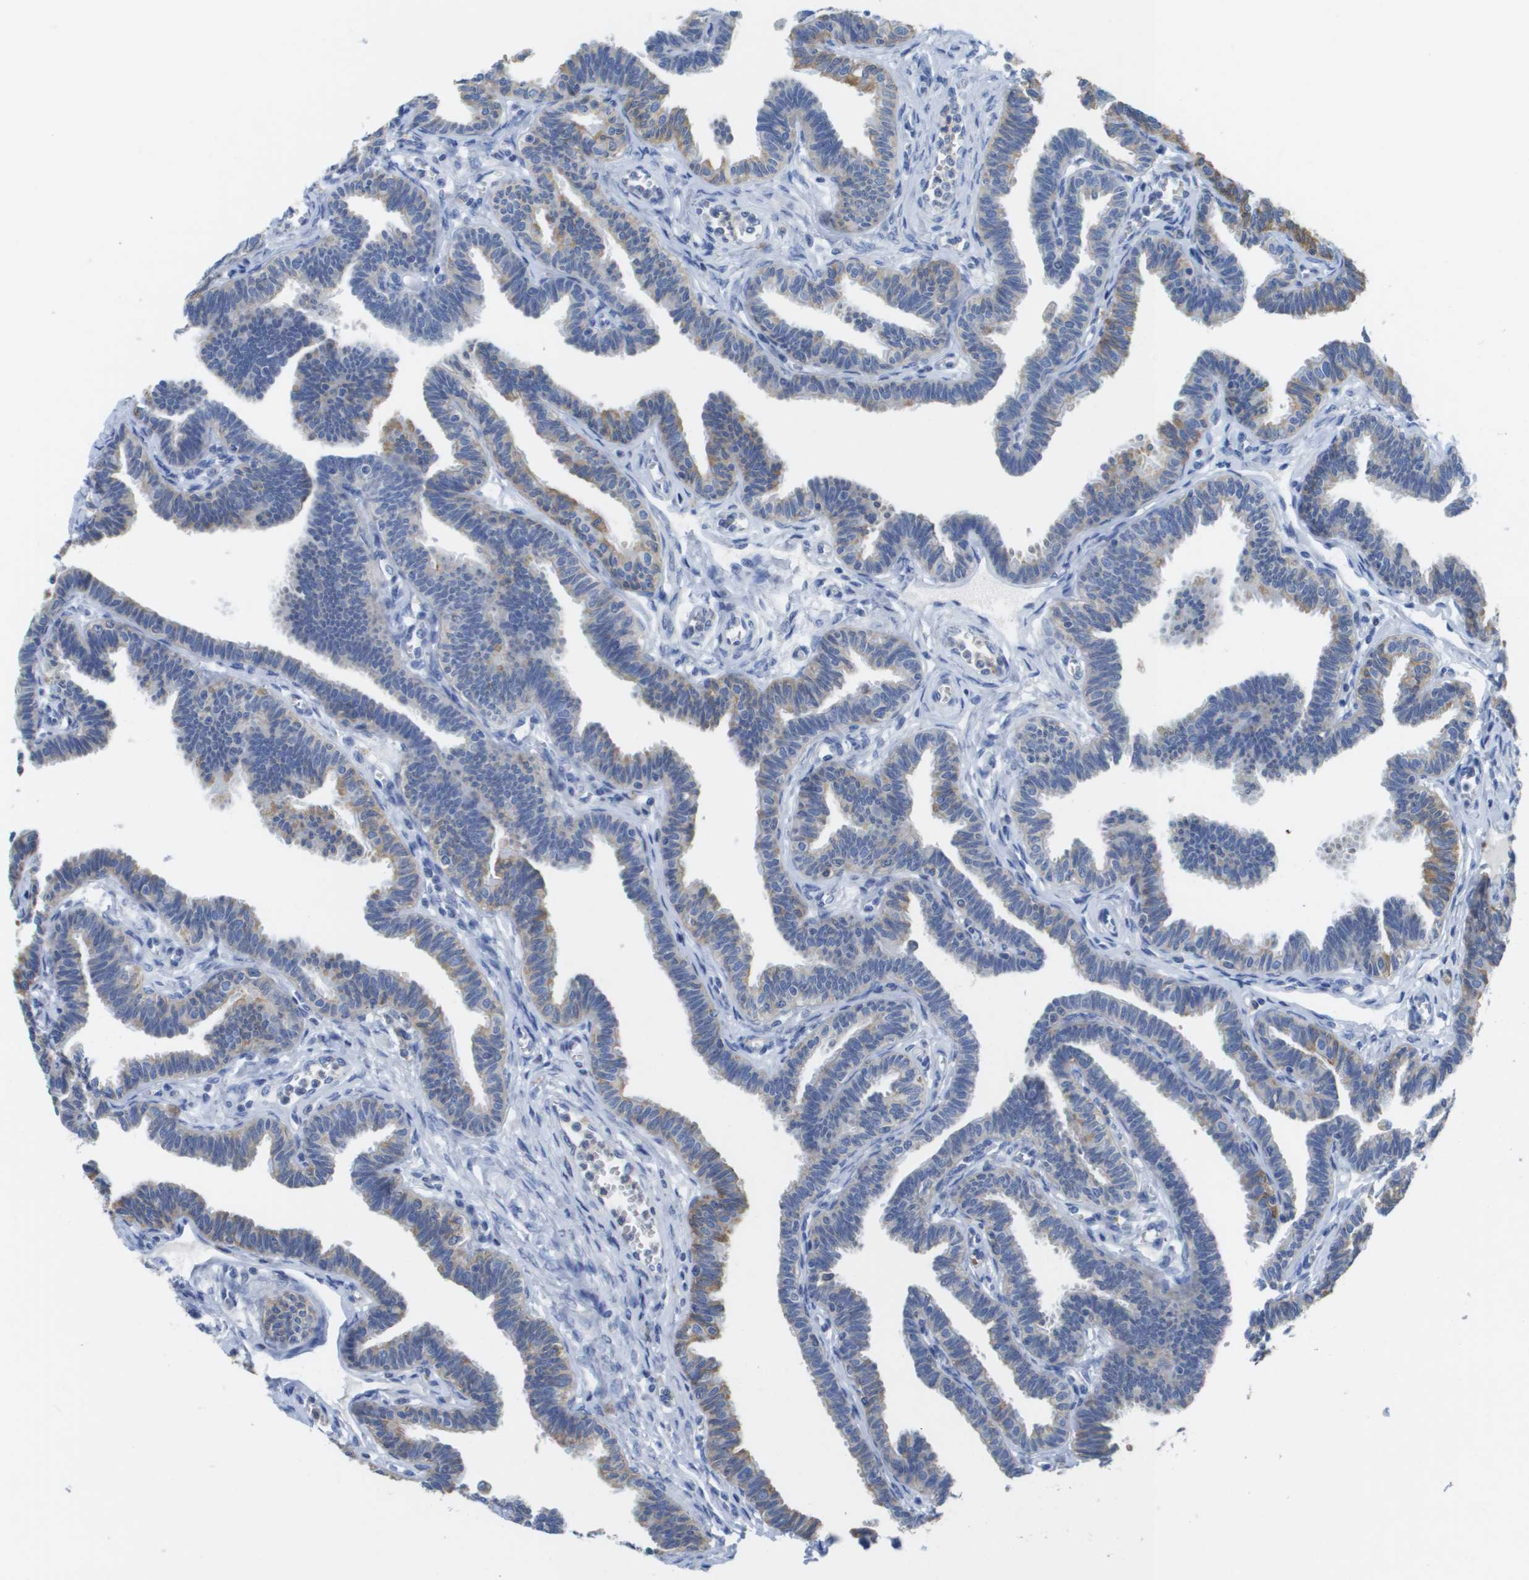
{"staining": {"intensity": "weak", "quantity": "25%-75%", "location": "cytoplasmic/membranous"}, "tissue": "fallopian tube", "cell_type": "Glandular cells", "image_type": "normal", "snomed": [{"axis": "morphology", "description": "Normal tissue, NOS"}, {"axis": "topography", "description": "Fallopian tube"}, {"axis": "topography", "description": "Ovary"}], "caption": "Fallopian tube stained with a brown dye shows weak cytoplasmic/membranous positive staining in approximately 25%-75% of glandular cells.", "gene": "SDR42E1", "patient": {"sex": "female", "age": 23}}